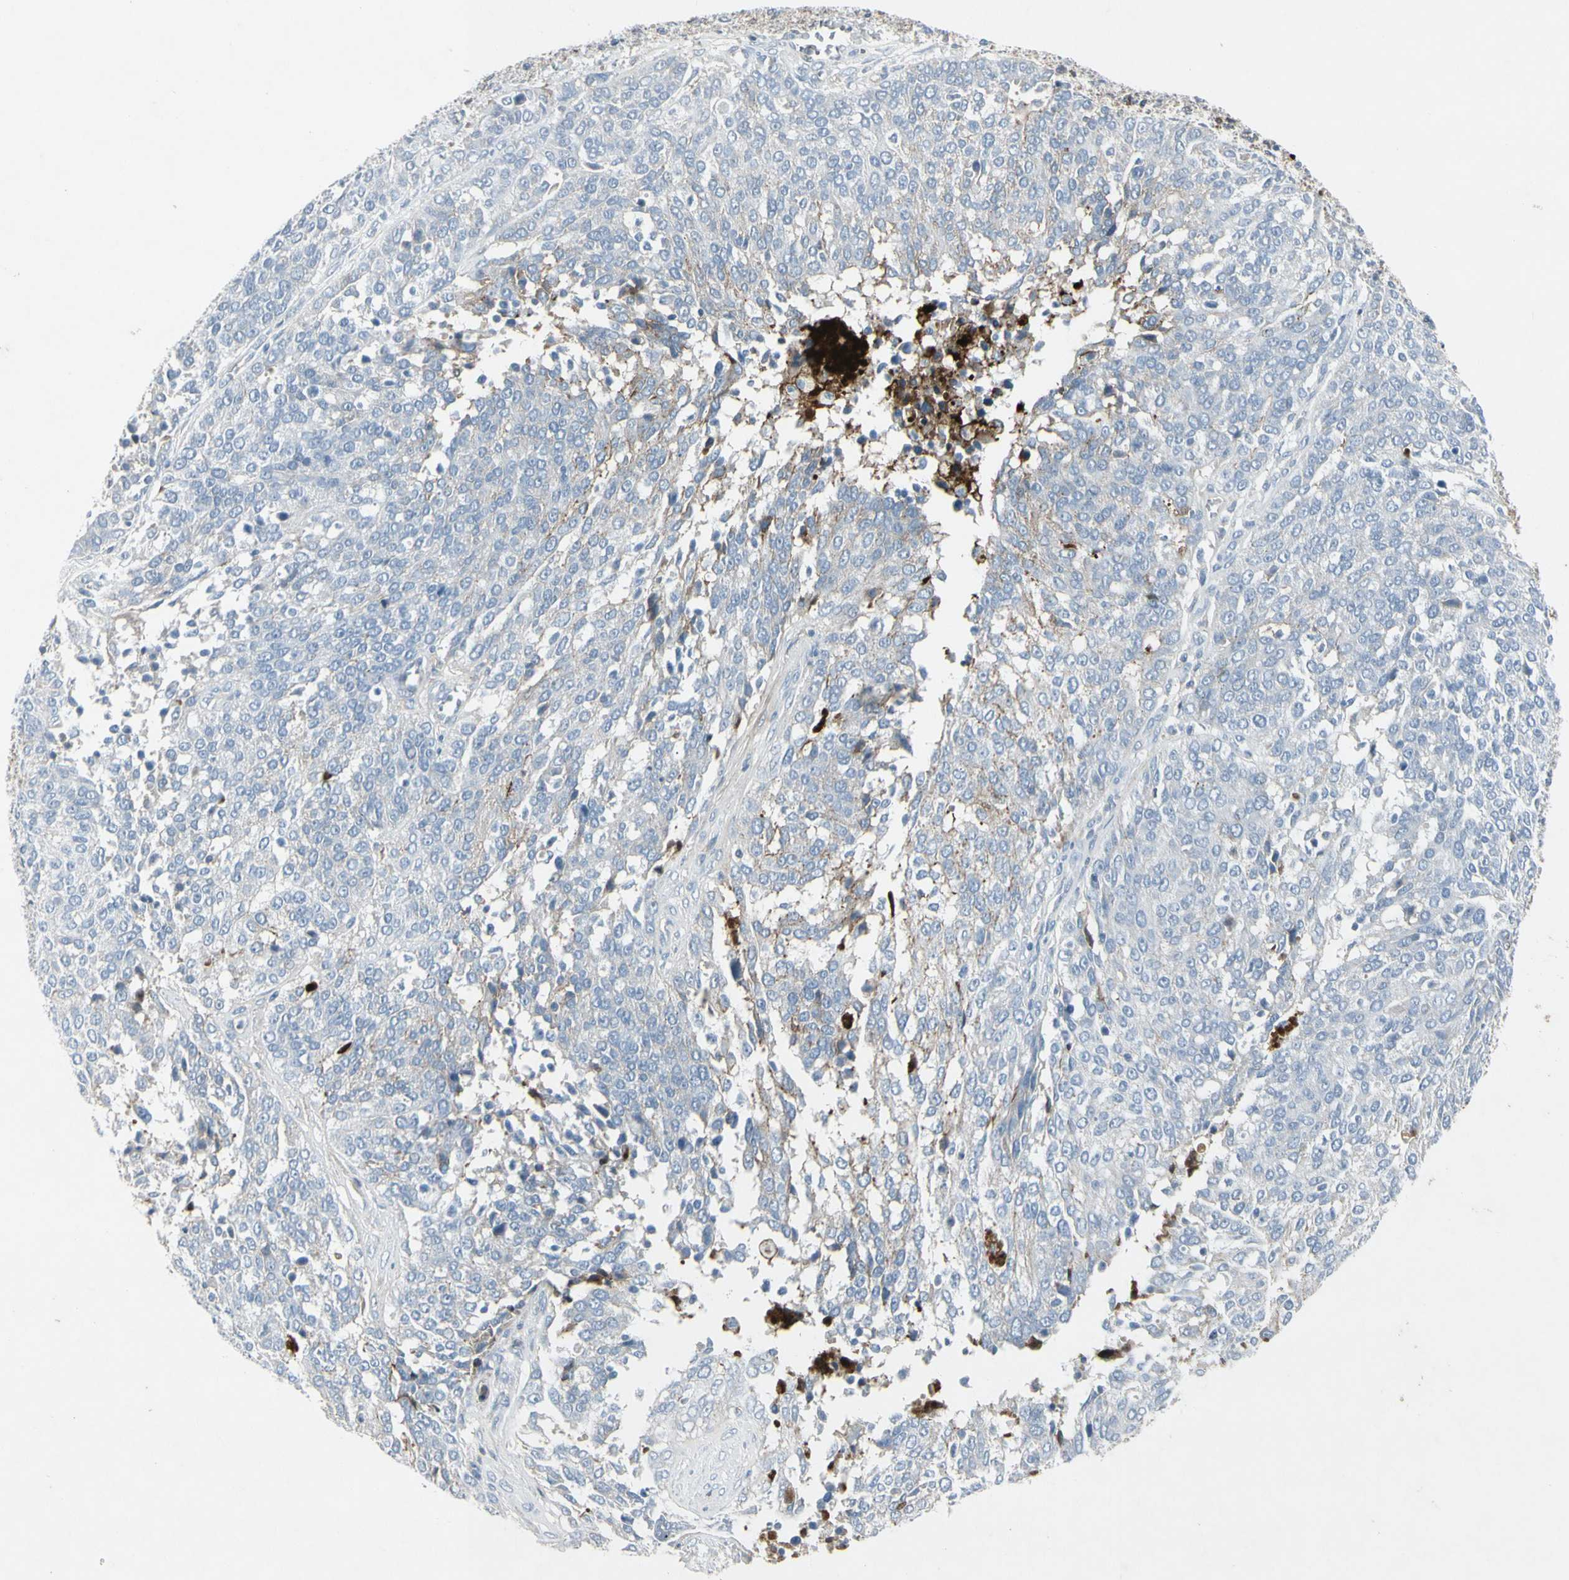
{"staining": {"intensity": "negative", "quantity": "none", "location": "none"}, "tissue": "ovarian cancer", "cell_type": "Tumor cells", "image_type": "cancer", "snomed": [{"axis": "morphology", "description": "Cystadenocarcinoma, serous, NOS"}, {"axis": "topography", "description": "Ovary"}], "caption": "This is an IHC image of human ovarian serous cystadenocarcinoma. There is no expression in tumor cells.", "gene": "IGHM", "patient": {"sex": "female", "age": 44}}